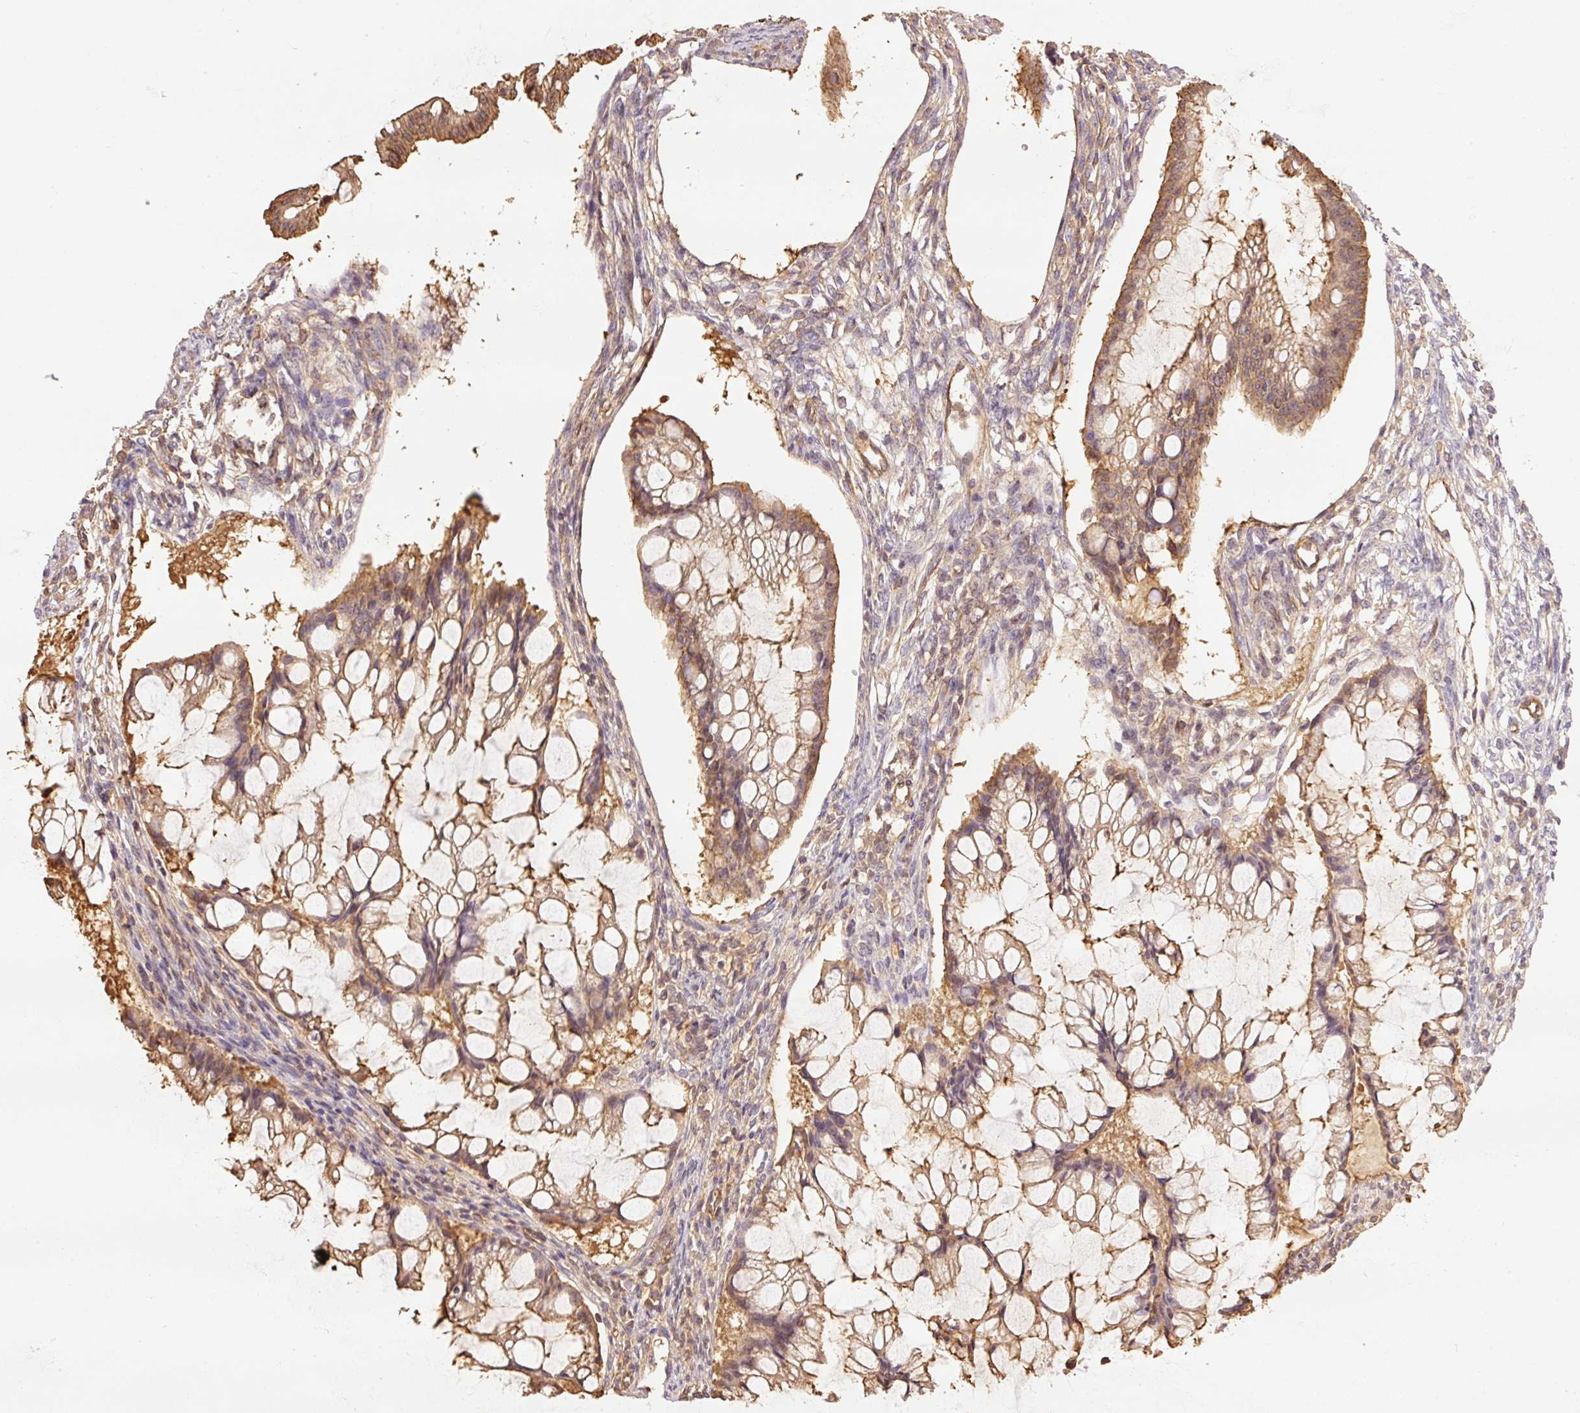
{"staining": {"intensity": "moderate", "quantity": ">75%", "location": "cytoplasmic/membranous"}, "tissue": "ovarian cancer", "cell_type": "Tumor cells", "image_type": "cancer", "snomed": [{"axis": "morphology", "description": "Cystadenocarcinoma, mucinous, NOS"}, {"axis": "topography", "description": "Ovary"}], "caption": "A high-resolution image shows immunohistochemistry staining of ovarian mucinous cystadenocarcinoma, which reveals moderate cytoplasmic/membranous staining in approximately >75% of tumor cells.", "gene": "PPP1R1B", "patient": {"sex": "female", "age": 73}}